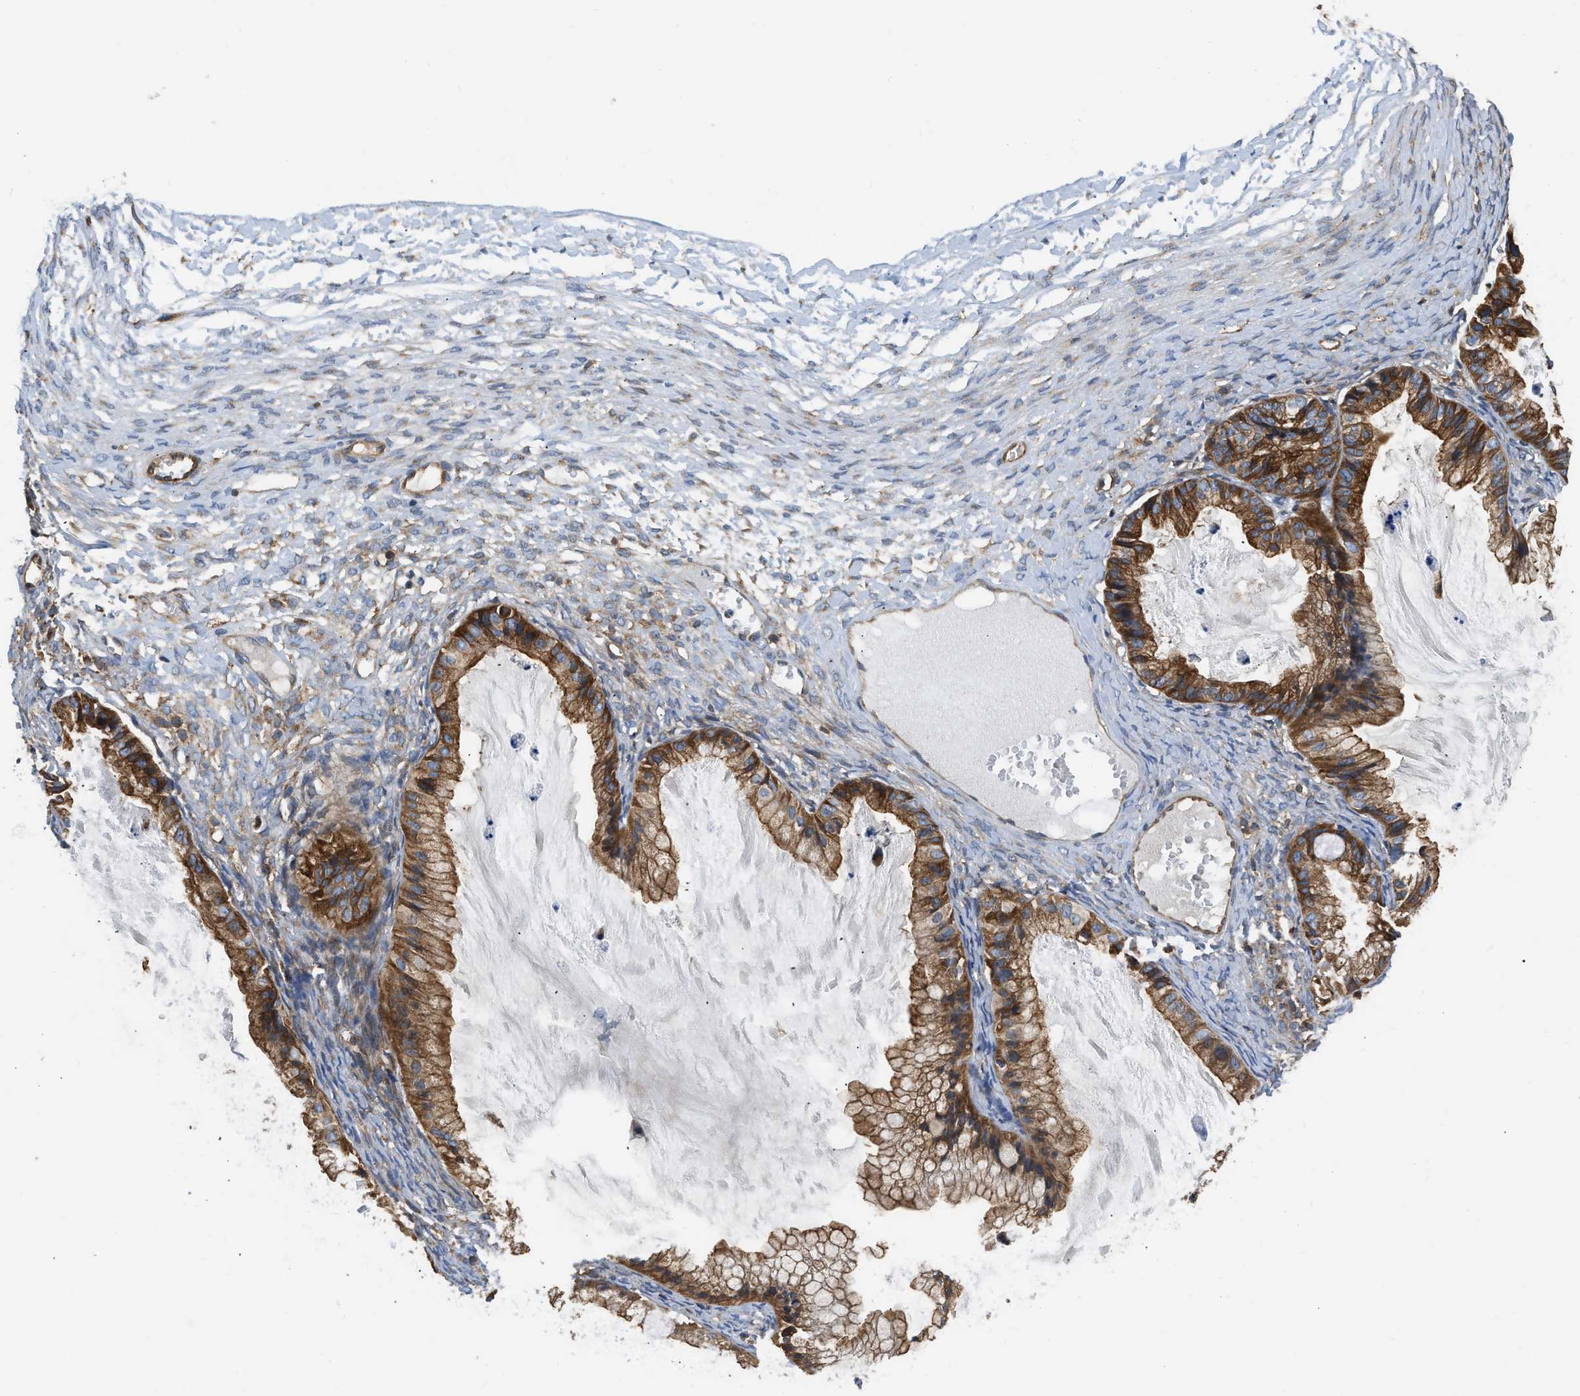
{"staining": {"intensity": "strong", "quantity": ">75%", "location": "cytoplasmic/membranous"}, "tissue": "ovarian cancer", "cell_type": "Tumor cells", "image_type": "cancer", "snomed": [{"axis": "morphology", "description": "Cystadenocarcinoma, mucinous, NOS"}, {"axis": "topography", "description": "Ovary"}], "caption": "Immunohistochemistry of ovarian cancer (mucinous cystadenocarcinoma) demonstrates high levels of strong cytoplasmic/membranous staining in approximately >75% of tumor cells. Using DAB (3,3'-diaminobenzidine) (brown) and hematoxylin (blue) stains, captured at high magnification using brightfield microscopy.", "gene": "FLNB", "patient": {"sex": "female", "age": 57}}